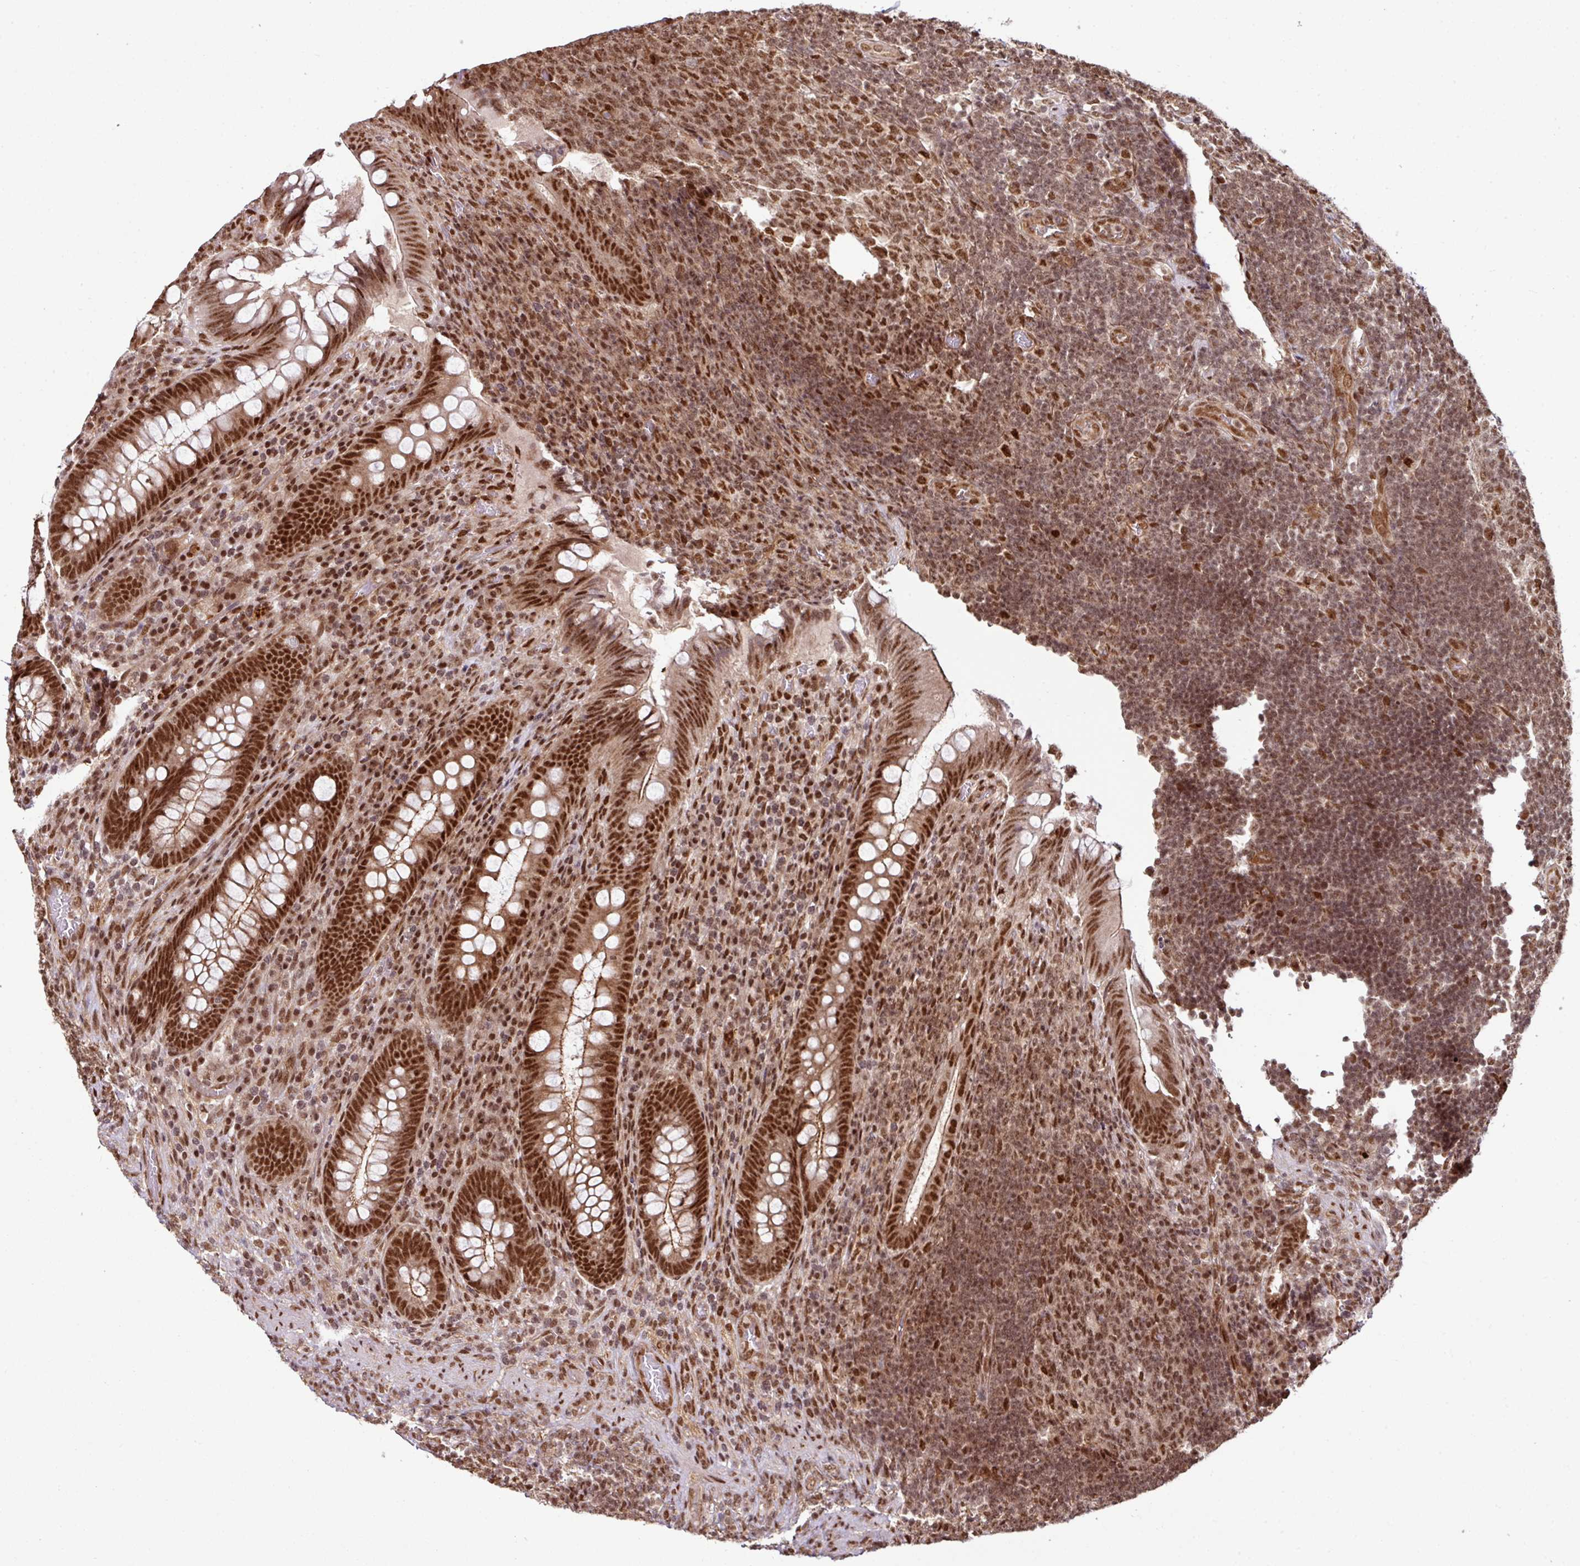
{"staining": {"intensity": "strong", "quantity": ">75%", "location": "nuclear"}, "tissue": "appendix", "cell_type": "Glandular cells", "image_type": "normal", "snomed": [{"axis": "morphology", "description": "Normal tissue, NOS"}, {"axis": "topography", "description": "Appendix"}], "caption": "Glandular cells display high levels of strong nuclear staining in about >75% of cells in normal human appendix.", "gene": "MORF4L2", "patient": {"sex": "female", "age": 43}}